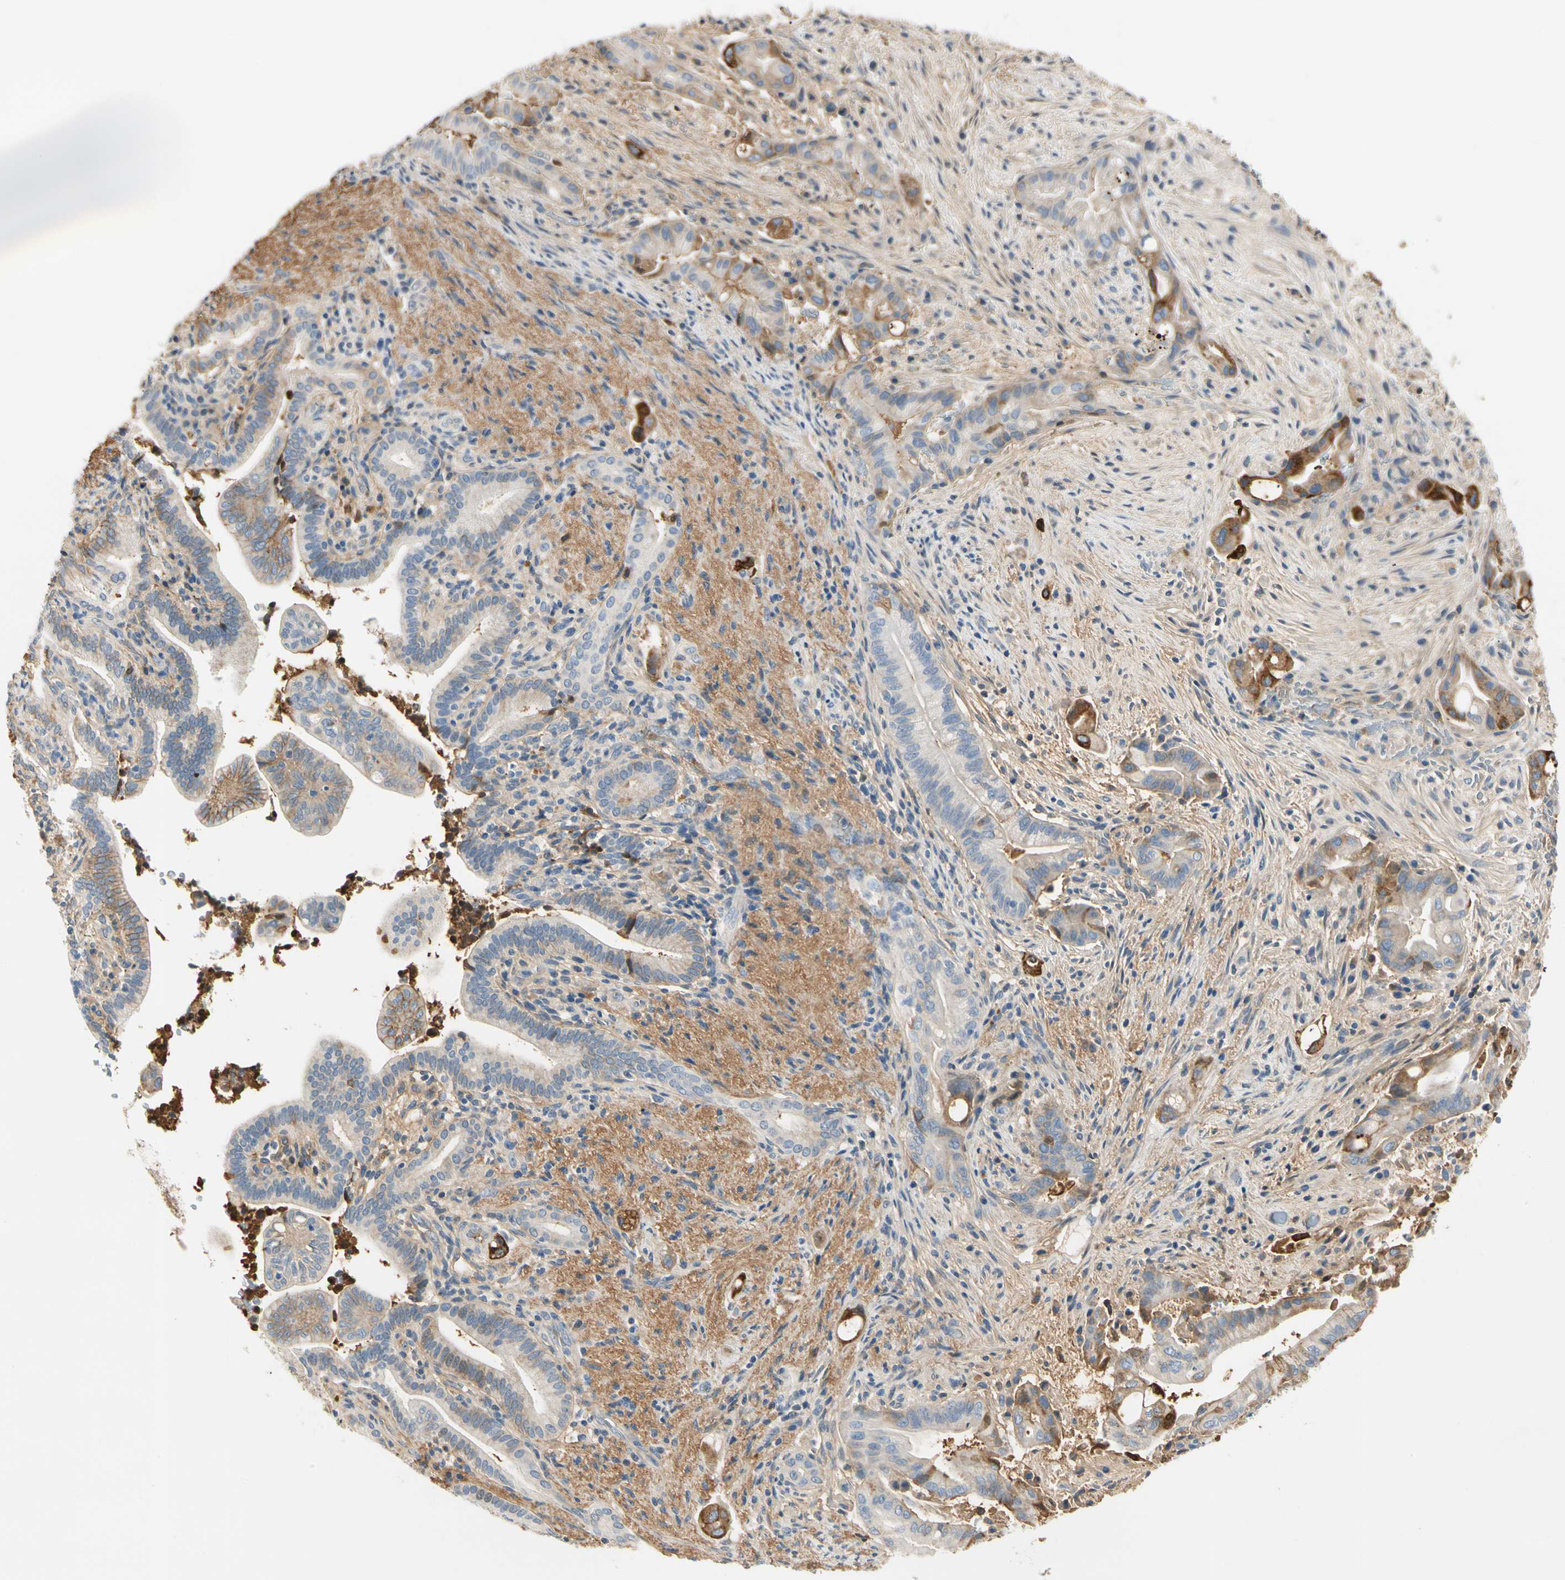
{"staining": {"intensity": "moderate", "quantity": ">75%", "location": "cytoplasmic/membranous"}, "tissue": "liver cancer", "cell_type": "Tumor cells", "image_type": "cancer", "snomed": [{"axis": "morphology", "description": "Cholangiocarcinoma"}, {"axis": "topography", "description": "Liver"}], "caption": "A micrograph of human cholangiocarcinoma (liver) stained for a protein demonstrates moderate cytoplasmic/membranous brown staining in tumor cells.", "gene": "LAMB3", "patient": {"sex": "female", "age": 68}}